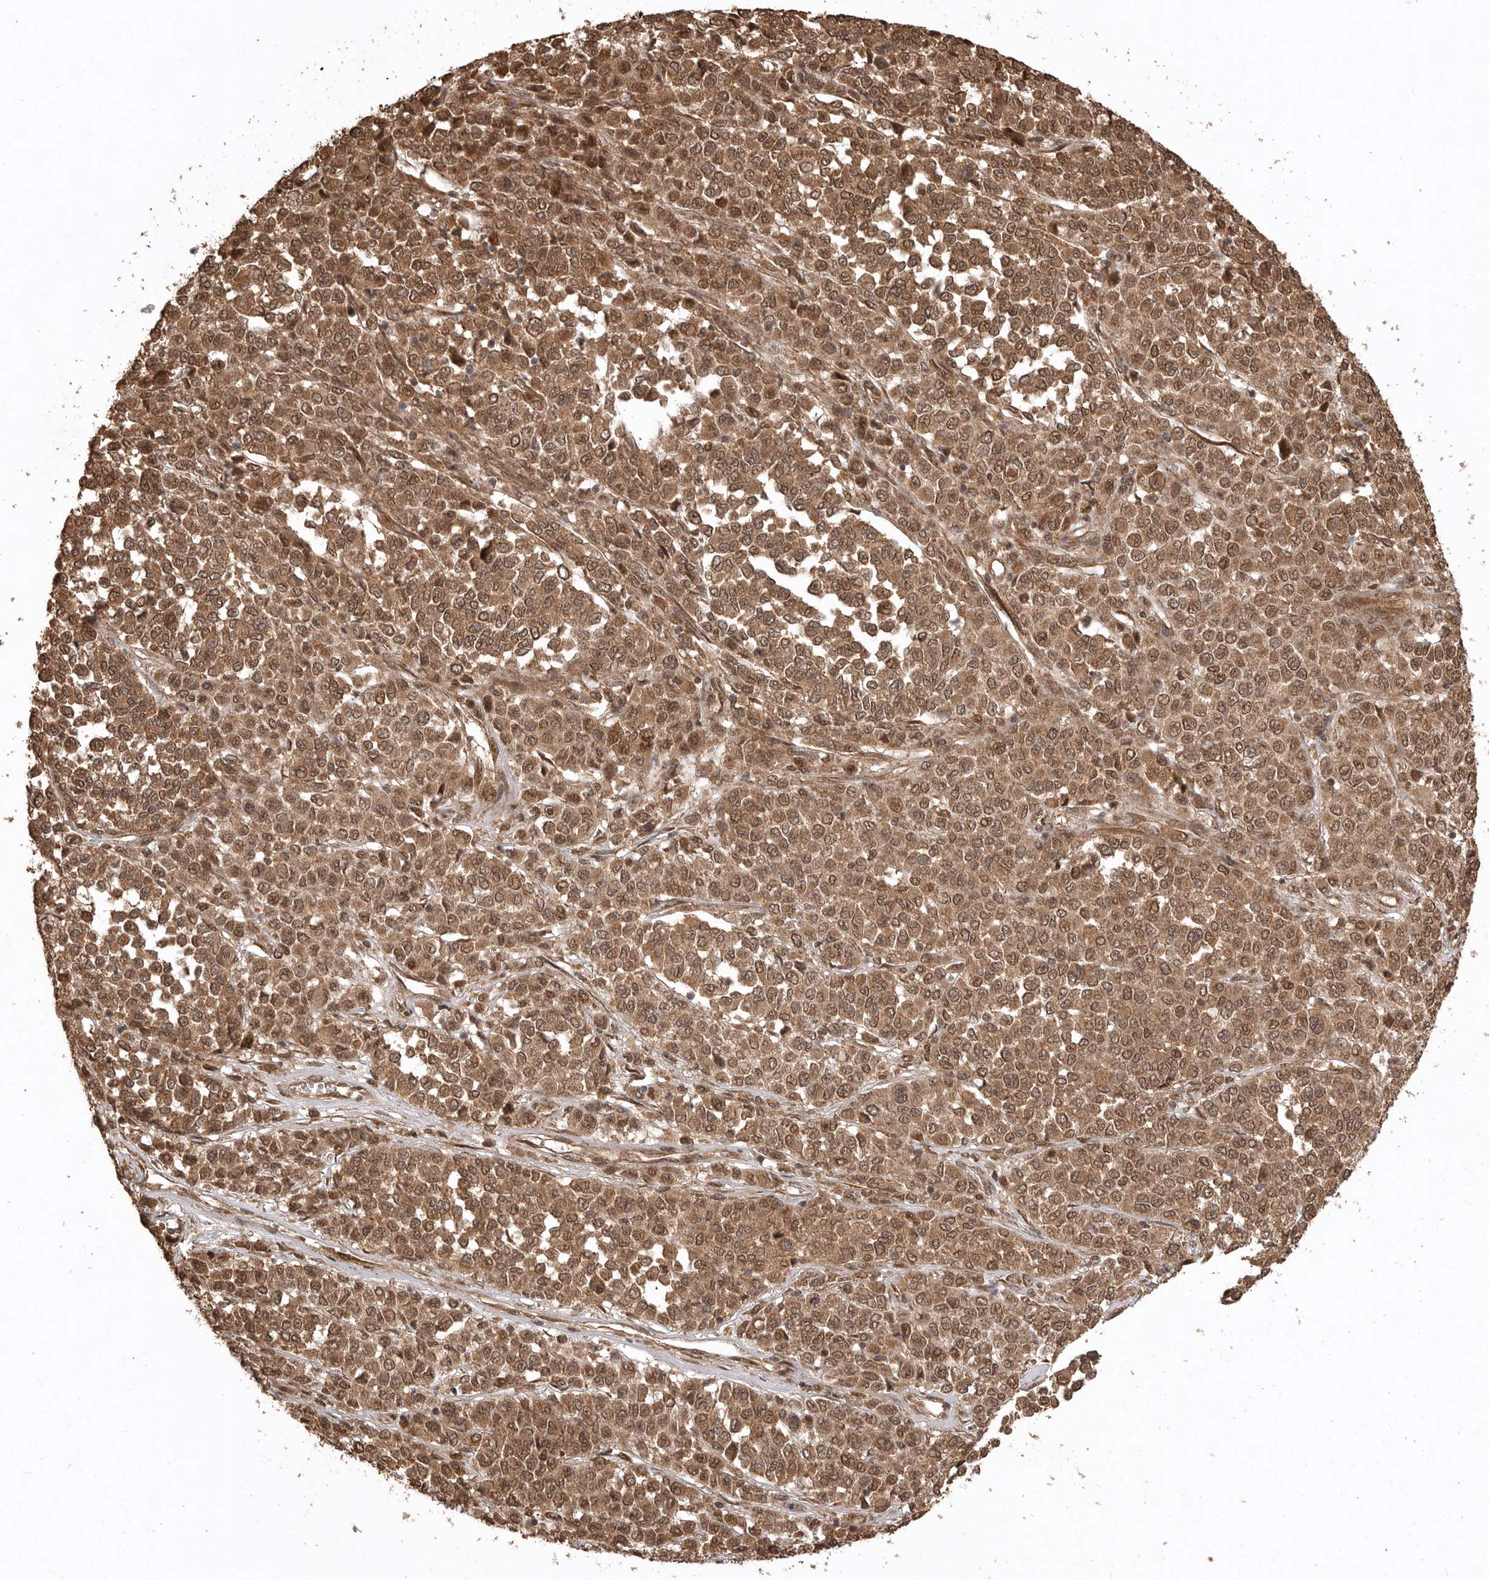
{"staining": {"intensity": "moderate", "quantity": ">75%", "location": "cytoplasmic/membranous,nuclear"}, "tissue": "melanoma", "cell_type": "Tumor cells", "image_type": "cancer", "snomed": [{"axis": "morphology", "description": "Malignant melanoma, Metastatic site"}, {"axis": "topography", "description": "Pancreas"}], "caption": "Melanoma stained with immunohistochemistry reveals moderate cytoplasmic/membranous and nuclear staining in approximately >75% of tumor cells. (Brightfield microscopy of DAB IHC at high magnification).", "gene": "BOC", "patient": {"sex": "female", "age": 30}}